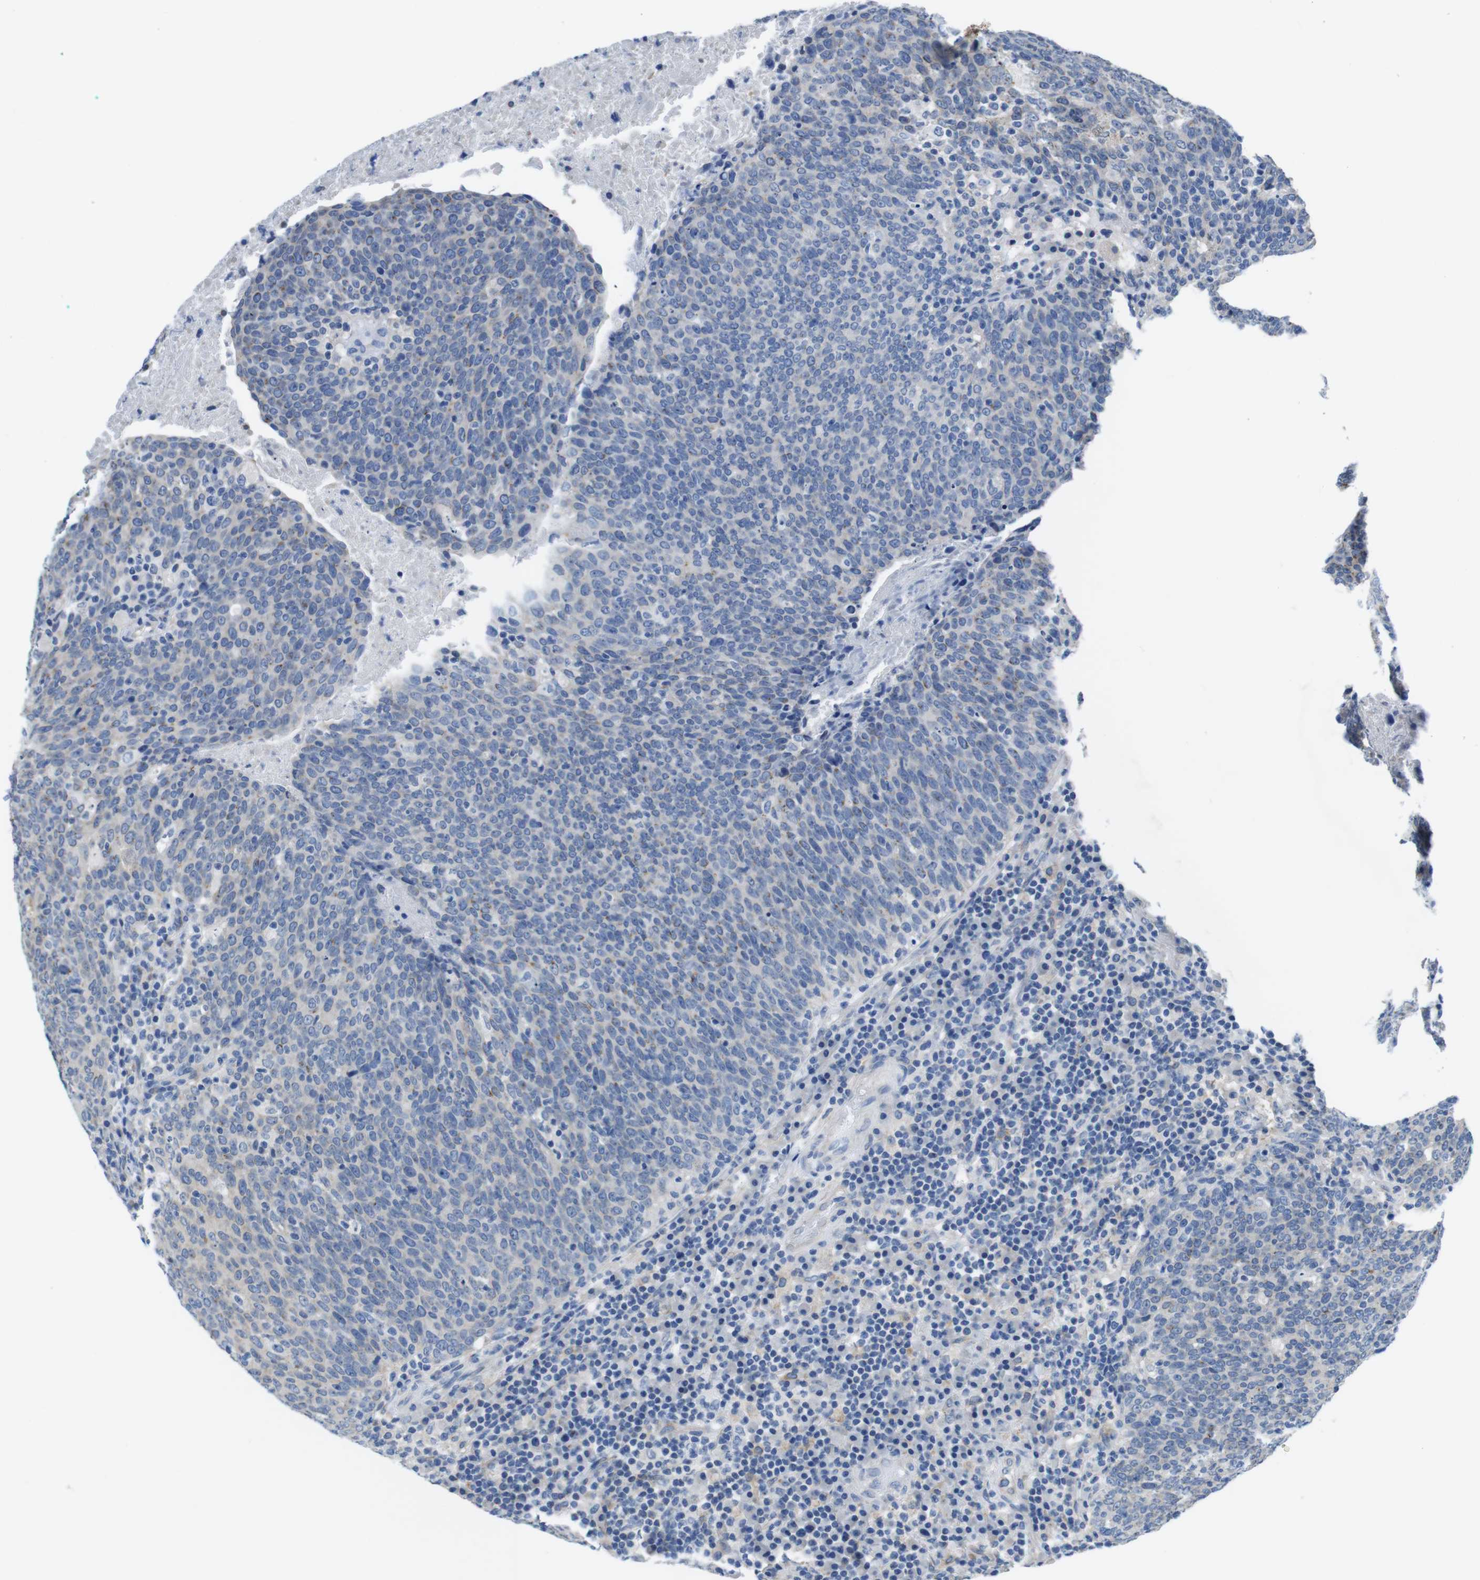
{"staining": {"intensity": "moderate", "quantity": "<25%", "location": "cytoplasmic/membranous"}, "tissue": "head and neck cancer", "cell_type": "Tumor cells", "image_type": "cancer", "snomed": [{"axis": "morphology", "description": "Squamous cell carcinoma, NOS"}, {"axis": "morphology", "description": "Squamous cell carcinoma, metastatic, NOS"}, {"axis": "topography", "description": "Lymph node"}, {"axis": "topography", "description": "Head-Neck"}], "caption": "Head and neck cancer (metastatic squamous cell carcinoma) stained for a protein displays moderate cytoplasmic/membranous positivity in tumor cells.", "gene": "CDH8", "patient": {"sex": "male", "age": 62}}